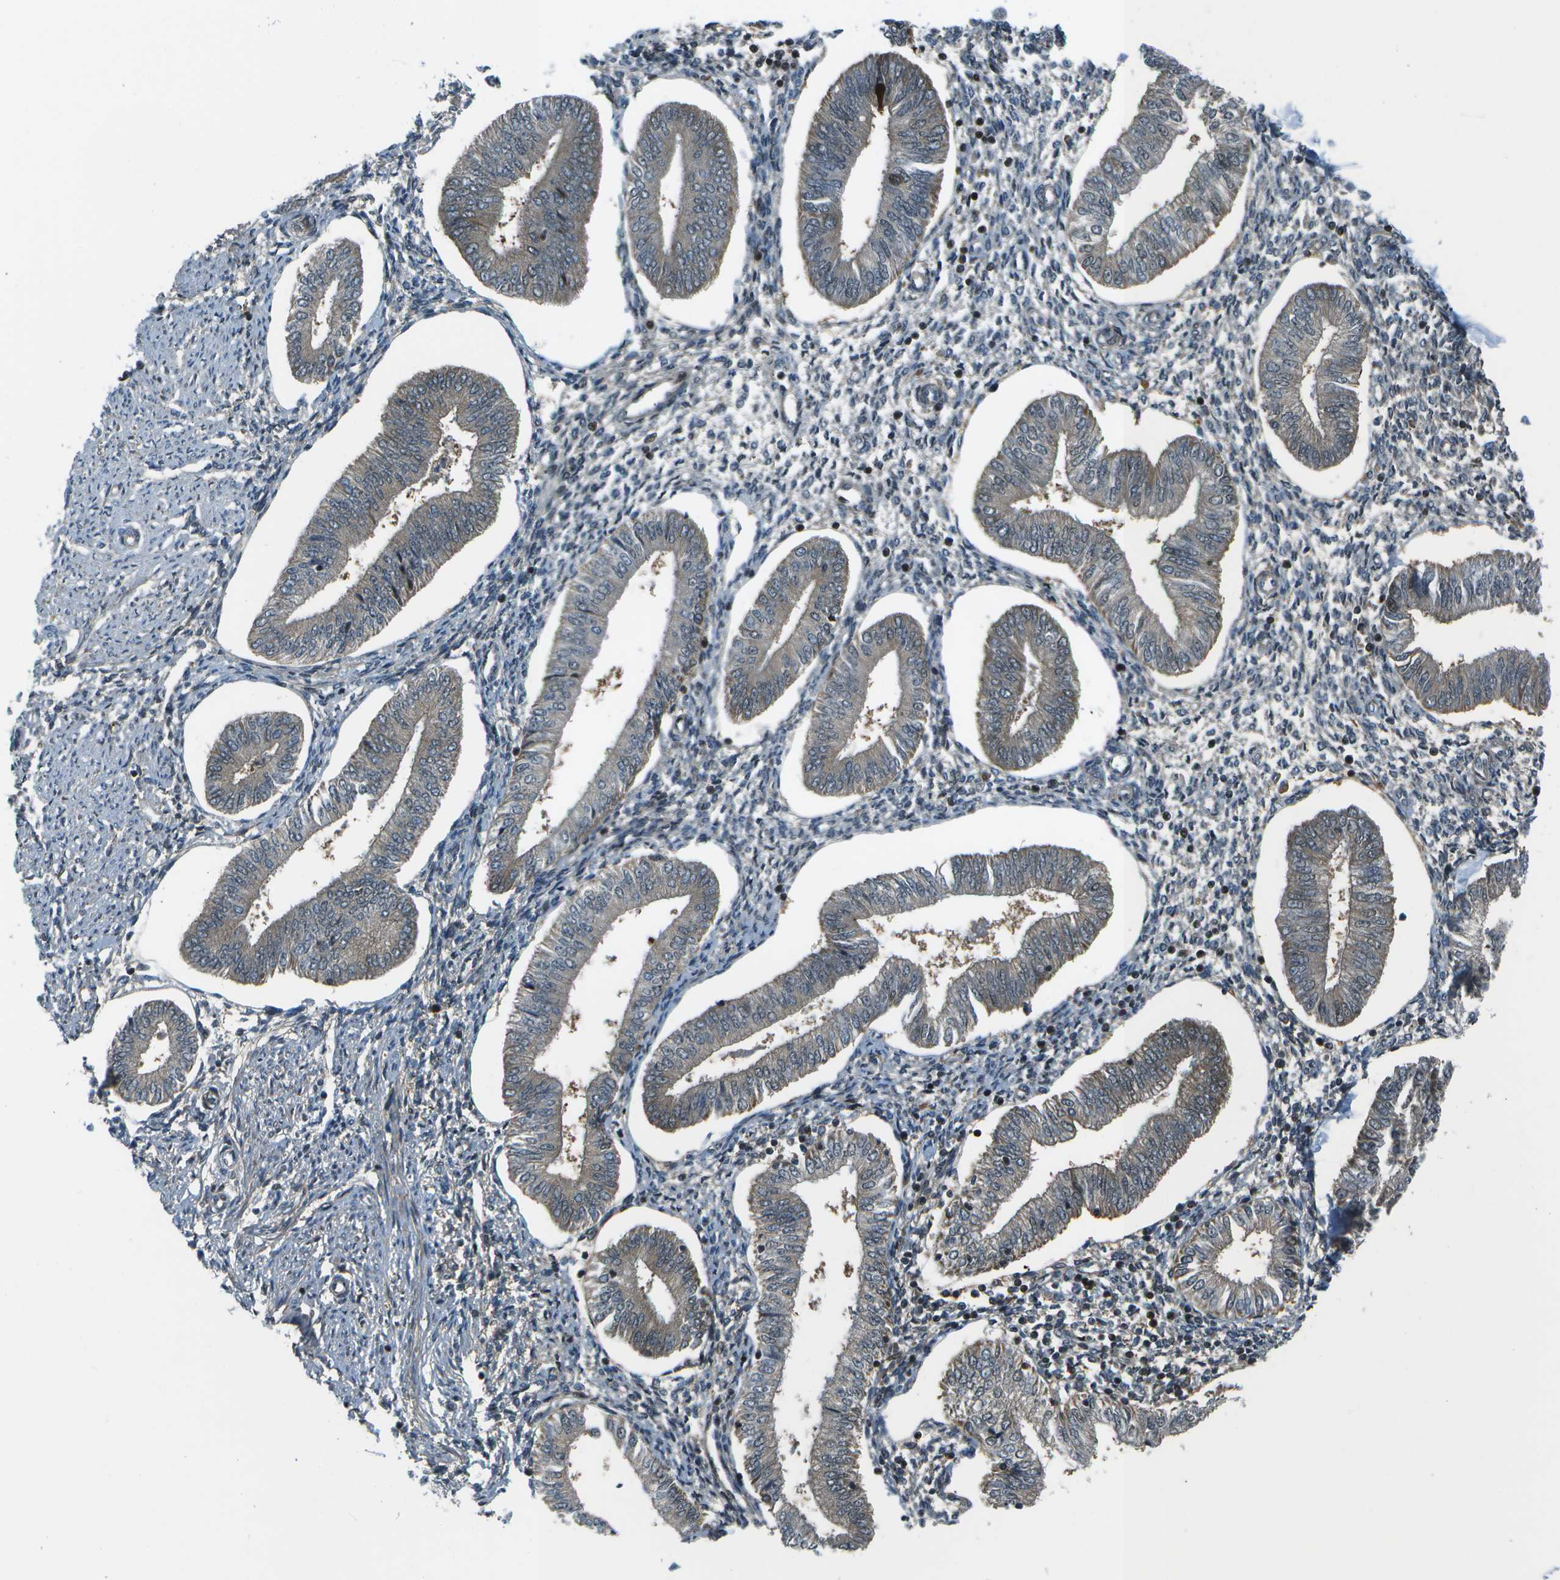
{"staining": {"intensity": "moderate", "quantity": "<25%", "location": "cytoplasmic/membranous"}, "tissue": "endometrium", "cell_type": "Cells in endometrial stroma", "image_type": "normal", "snomed": [{"axis": "morphology", "description": "Normal tissue, NOS"}, {"axis": "topography", "description": "Endometrium"}], "caption": "Immunohistochemistry (DAB) staining of benign endometrium displays moderate cytoplasmic/membranous protein expression in about <25% of cells in endometrial stroma. Immunohistochemistry stains the protein of interest in brown and the nuclei are stained blue.", "gene": "TMEM19", "patient": {"sex": "female", "age": 50}}